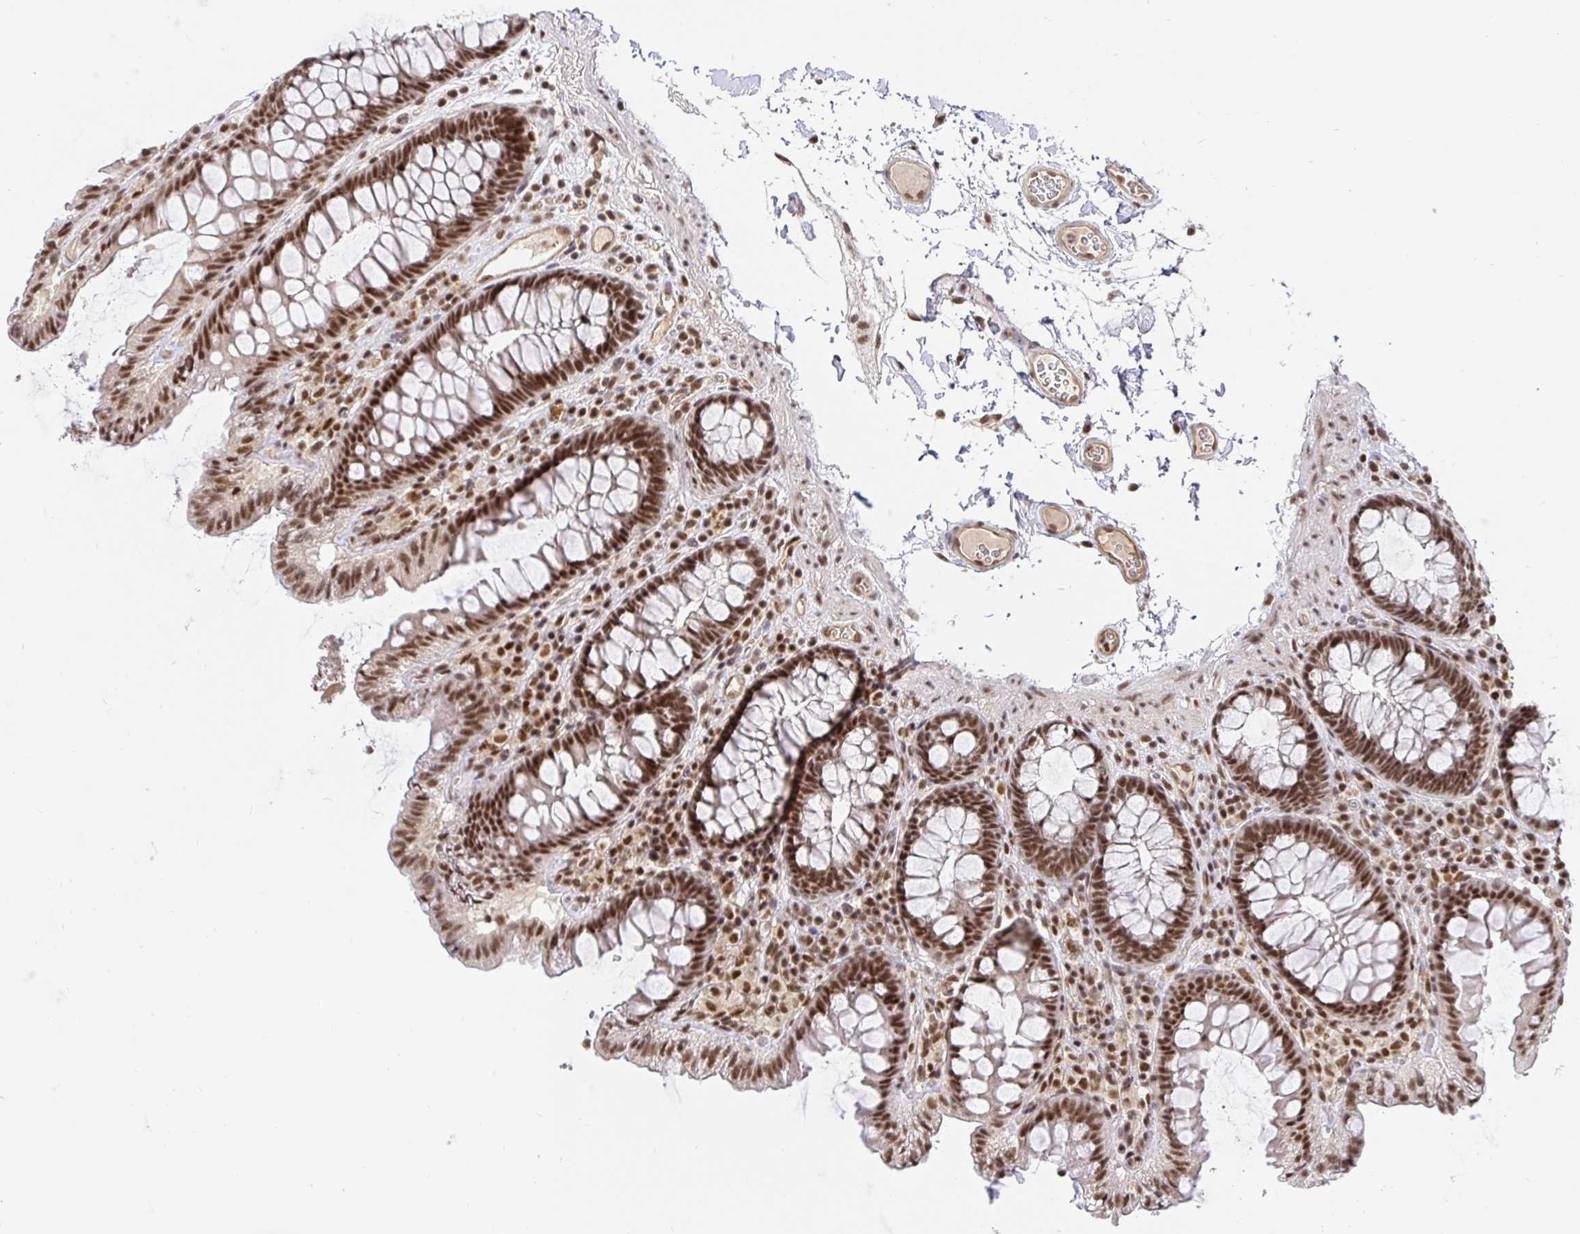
{"staining": {"intensity": "moderate", "quantity": ">75%", "location": "nuclear"}, "tissue": "colon", "cell_type": "Endothelial cells", "image_type": "normal", "snomed": [{"axis": "morphology", "description": "Normal tissue, NOS"}, {"axis": "topography", "description": "Colon"}, {"axis": "topography", "description": "Peripheral nerve tissue"}], "caption": "Immunohistochemistry of normal human colon shows medium levels of moderate nuclear positivity in approximately >75% of endothelial cells.", "gene": "USF1", "patient": {"sex": "male", "age": 84}}